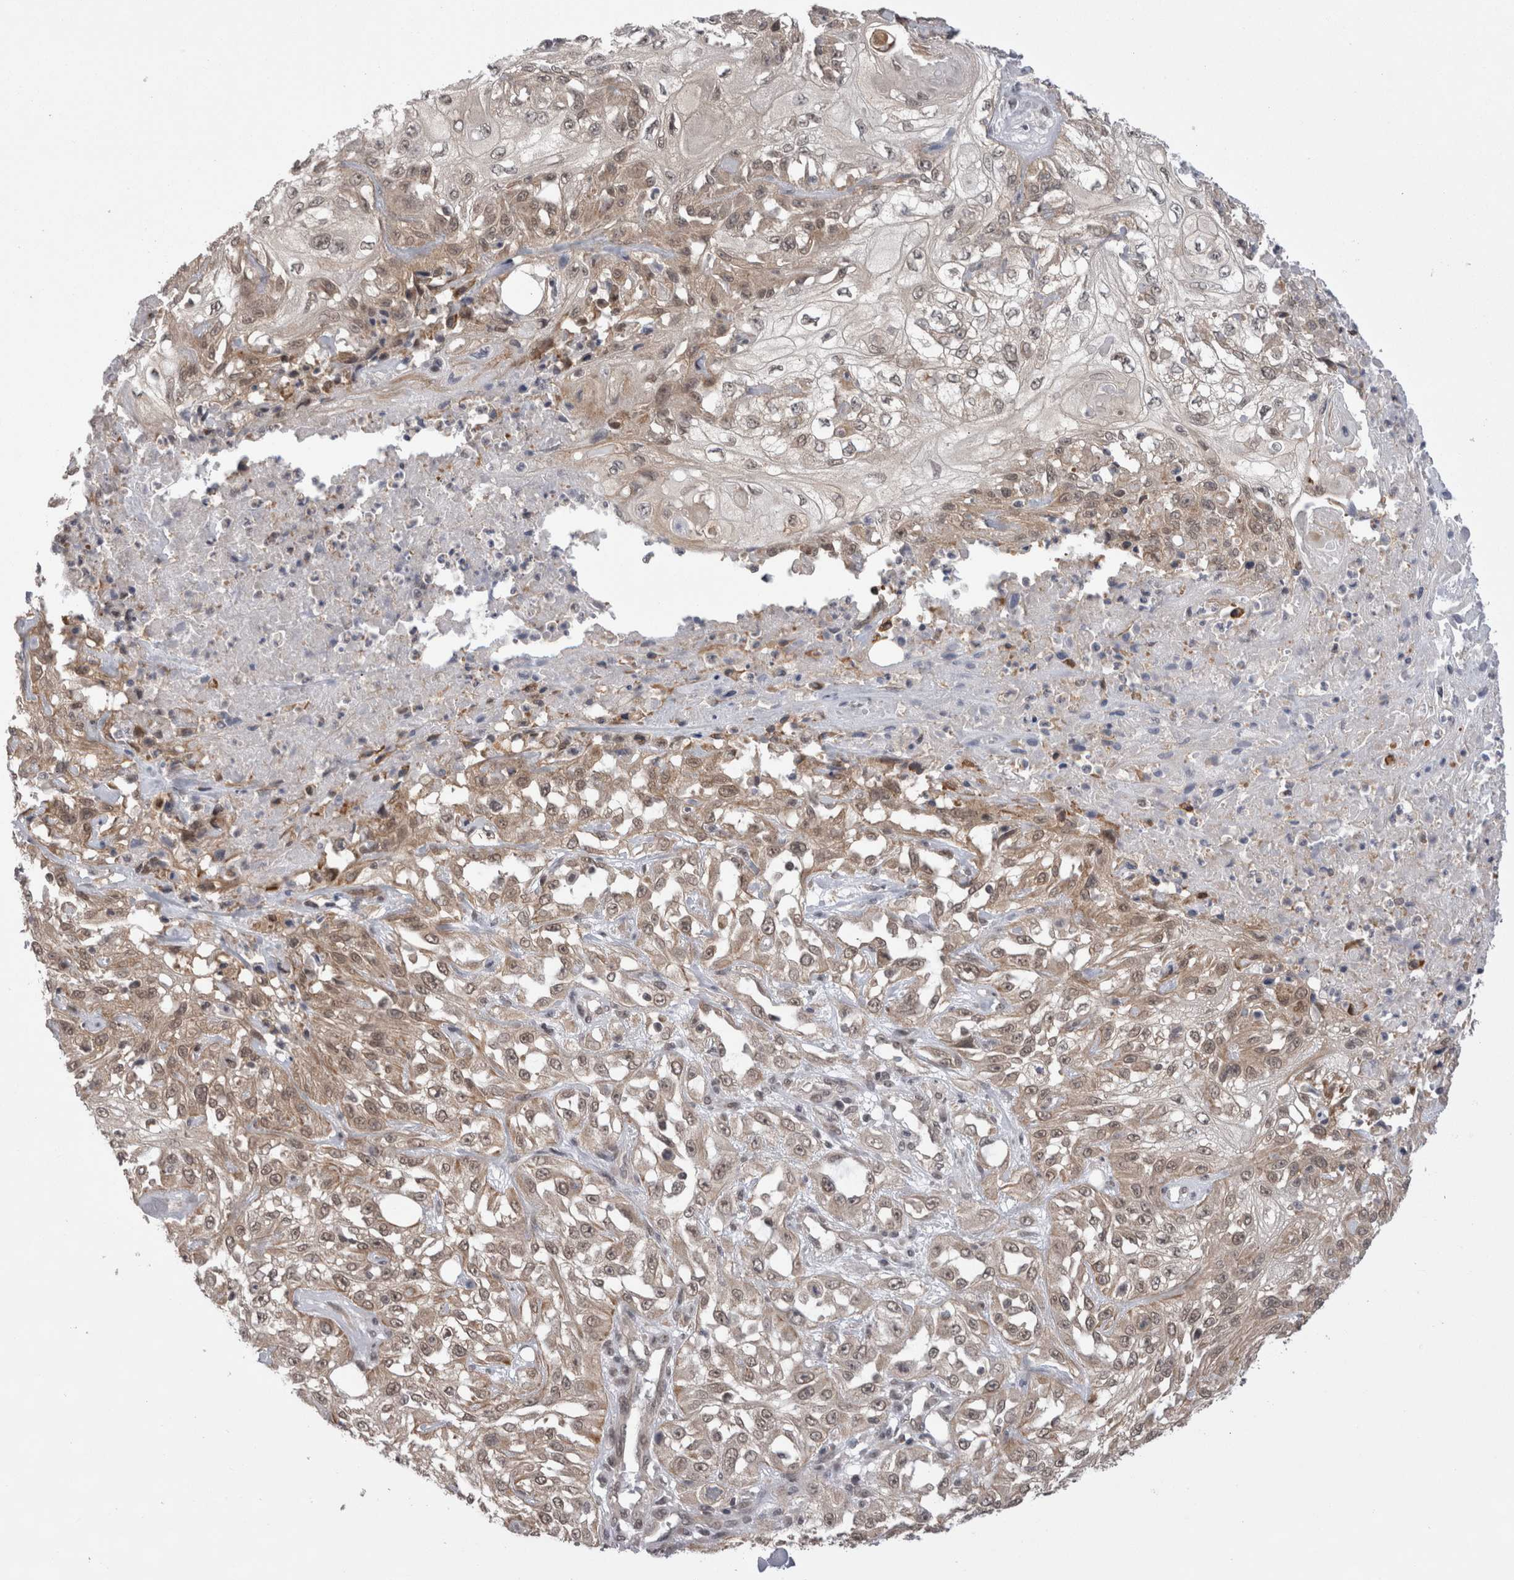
{"staining": {"intensity": "weak", "quantity": "25%-75%", "location": "cytoplasmic/membranous,nuclear"}, "tissue": "skin cancer", "cell_type": "Tumor cells", "image_type": "cancer", "snomed": [{"axis": "morphology", "description": "Squamous cell carcinoma, NOS"}, {"axis": "morphology", "description": "Squamous cell carcinoma, metastatic, NOS"}, {"axis": "topography", "description": "Skin"}, {"axis": "topography", "description": "Lymph node"}], "caption": "Tumor cells show low levels of weak cytoplasmic/membranous and nuclear staining in about 25%-75% of cells in human skin cancer.", "gene": "ZNF341", "patient": {"sex": "male", "age": 75}}